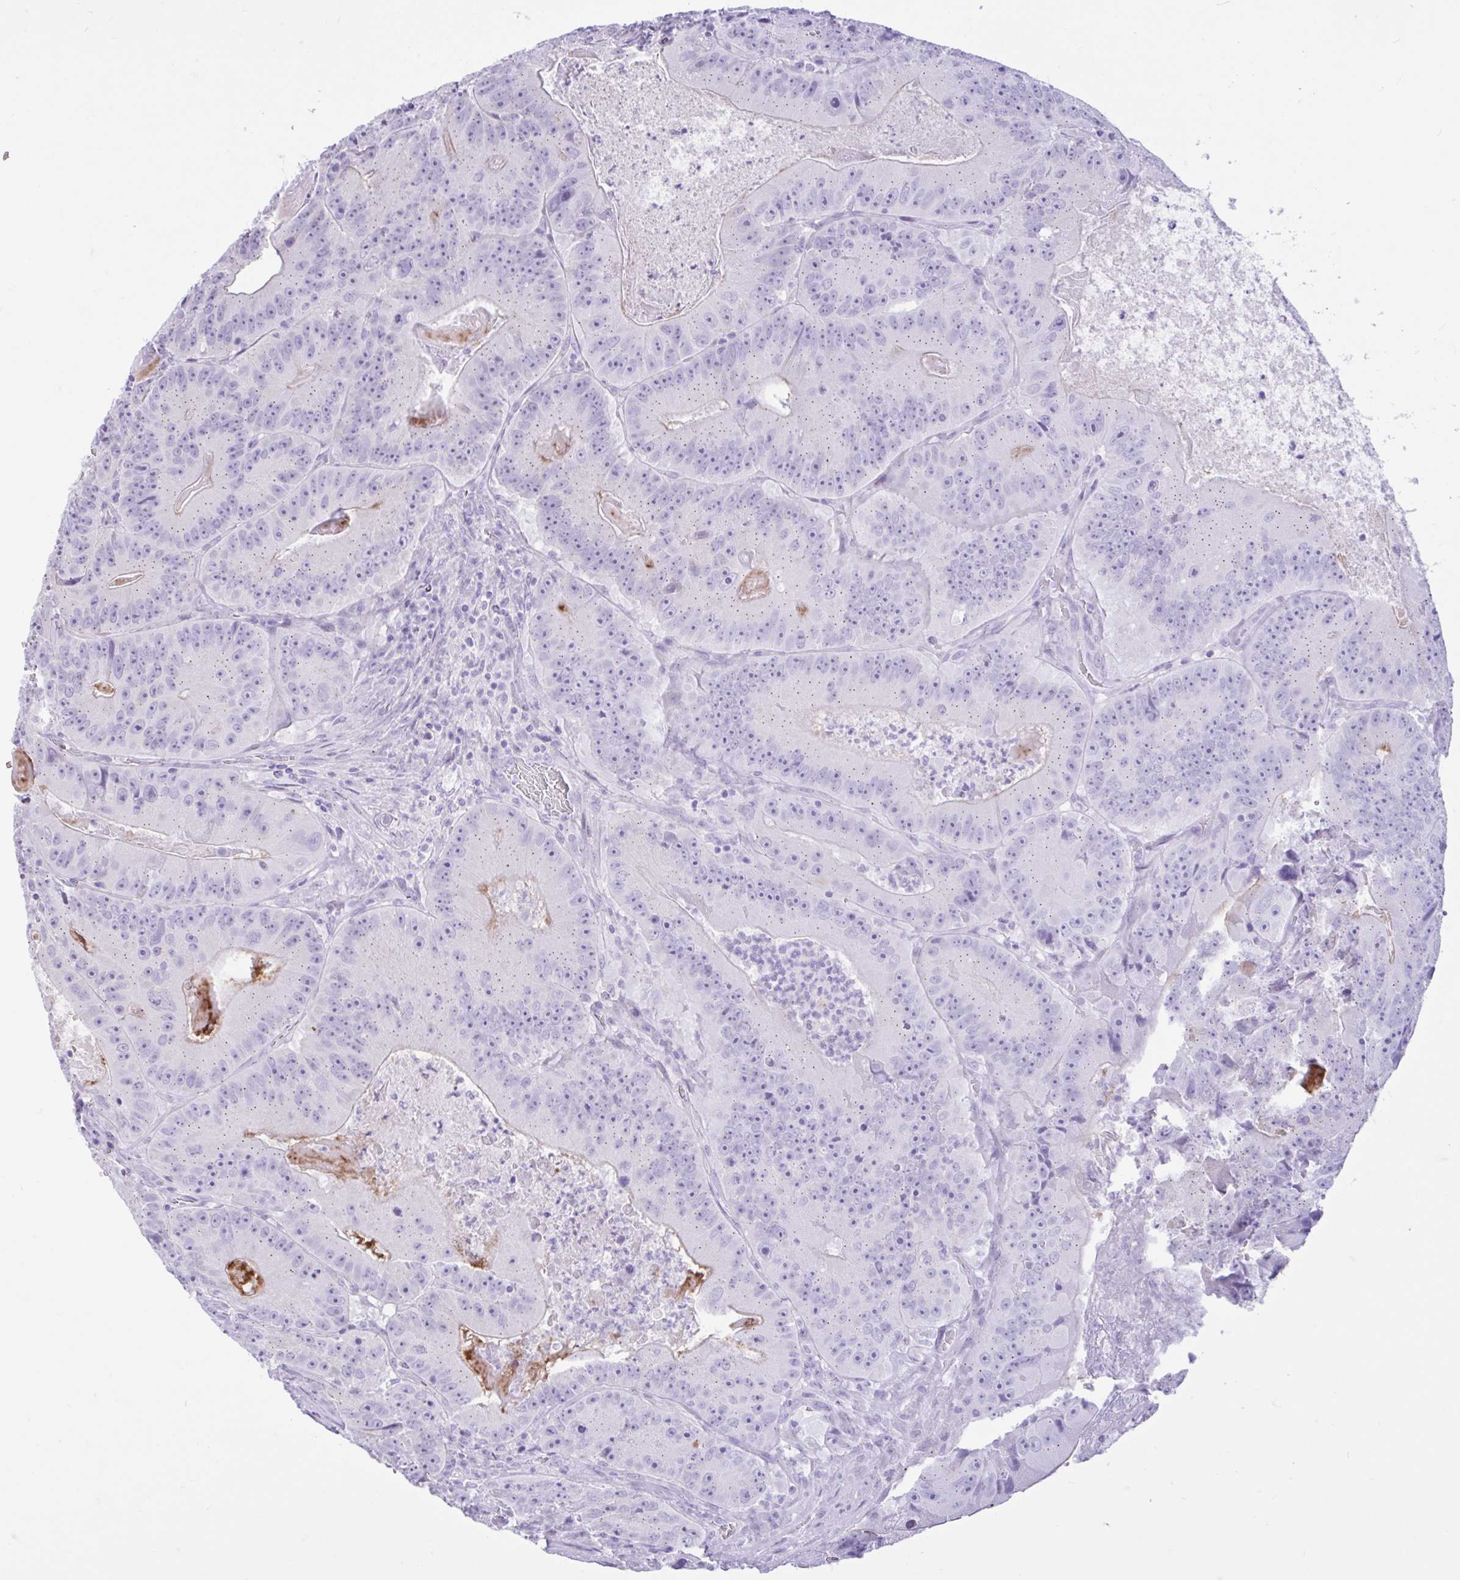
{"staining": {"intensity": "negative", "quantity": "none", "location": "none"}, "tissue": "colorectal cancer", "cell_type": "Tumor cells", "image_type": "cancer", "snomed": [{"axis": "morphology", "description": "Adenocarcinoma, NOS"}, {"axis": "topography", "description": "Colon"}], "caption": "A photomicrograph of adenocarcinoma (colorectal) stained for a protein displays no brown staining in tumor cells.", "gene": "REEP1", "patient": {"sex": "female", "age": 86}}